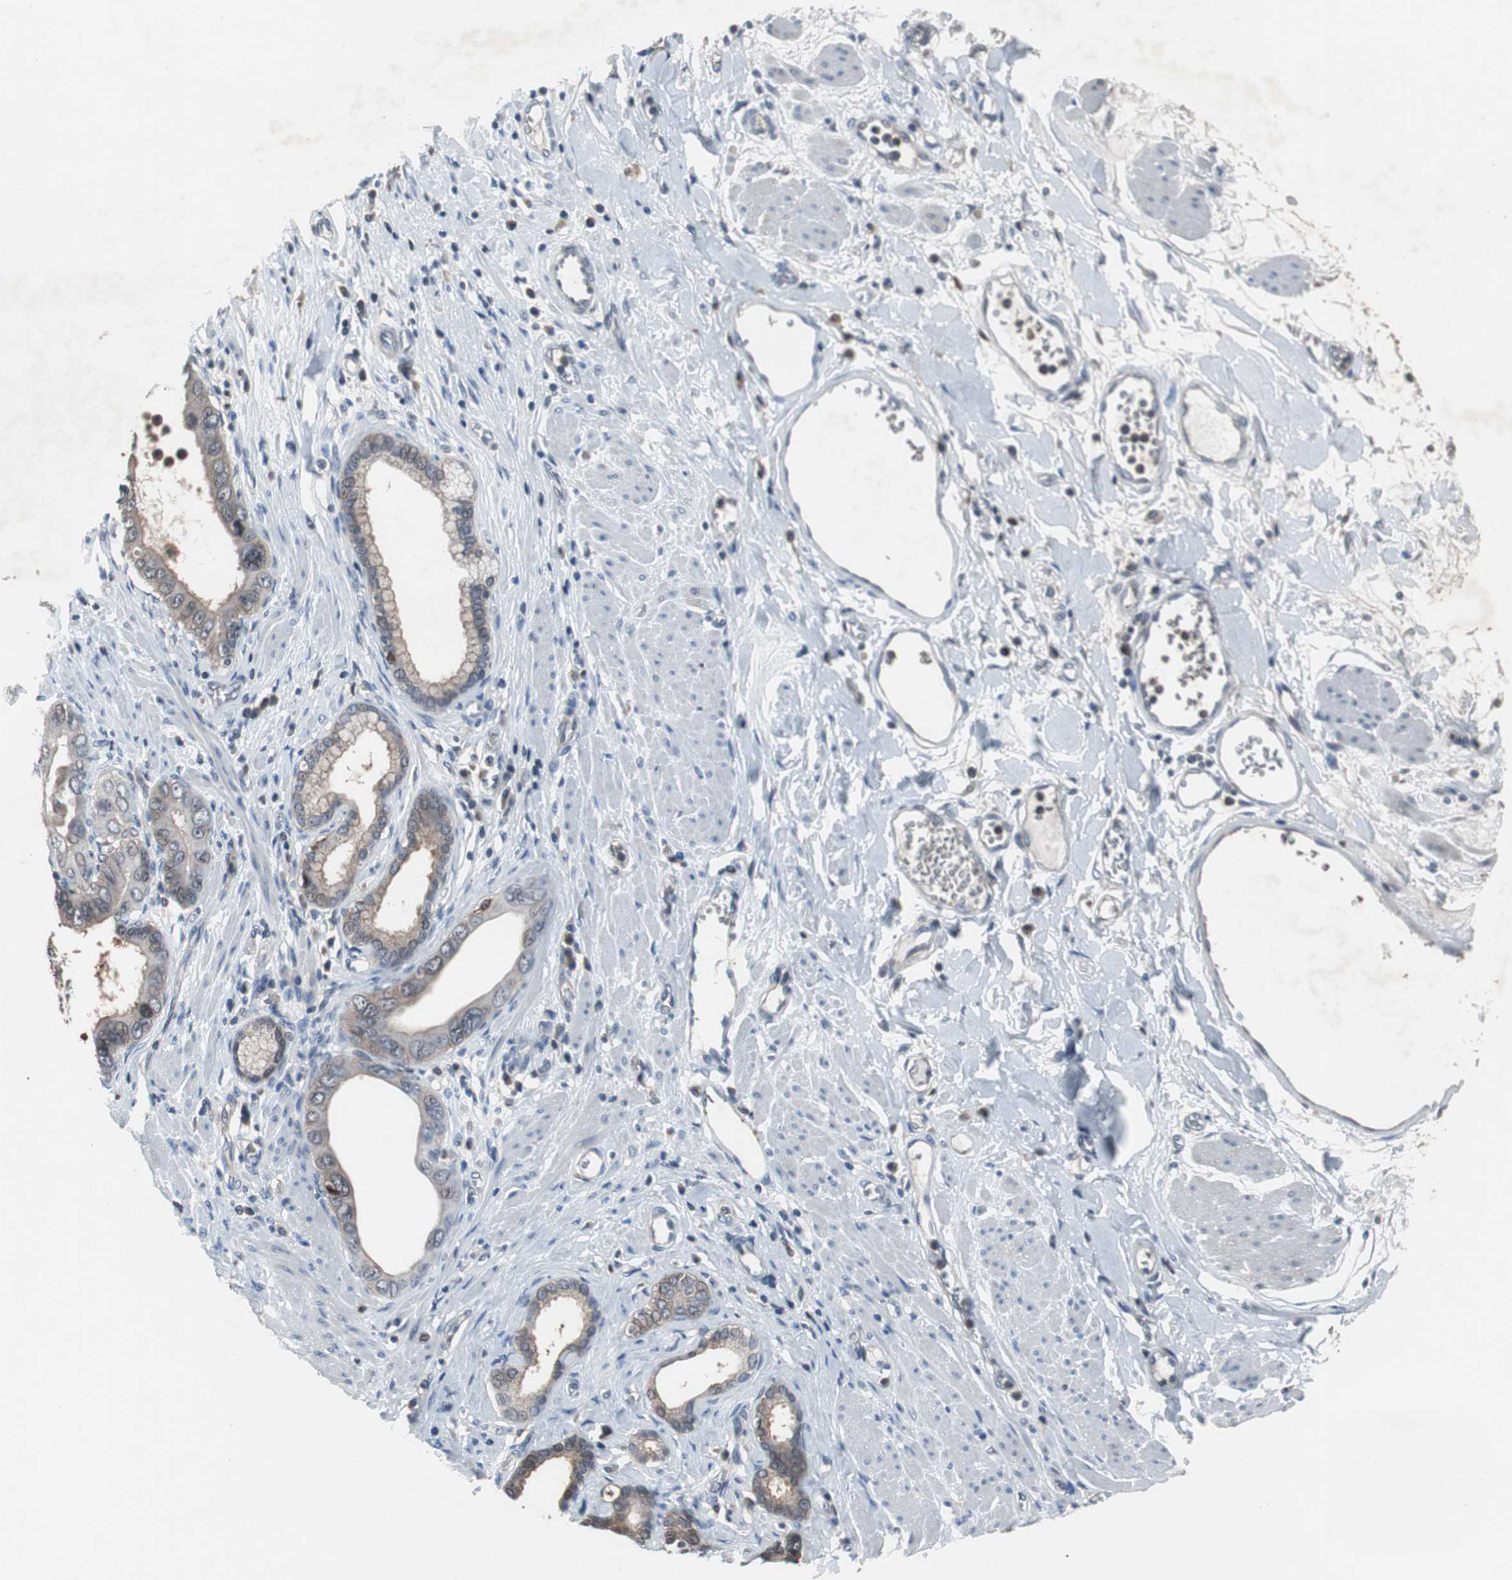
{"staining": {"intensity": "weak", "quantity": ">75%", "location": "cytoplasmic/membranous"}, "tissue": "pancreatic cancer", "cell_type": "Tumor cells", "image_type": "cancer", "snomed": [{"axis": "morphology", "description": "Normal tissue, NOS"}, {"axis": "topography", "description": "Lymph node"}], "caption": "Human pancreatic cancer stained for a protein (brown) displays weak cytoplasmic/membranous positive positivity in about >75% of tumor cells.", "gene": "PAK1", "patient": {"sex": "male", "age": 50}}